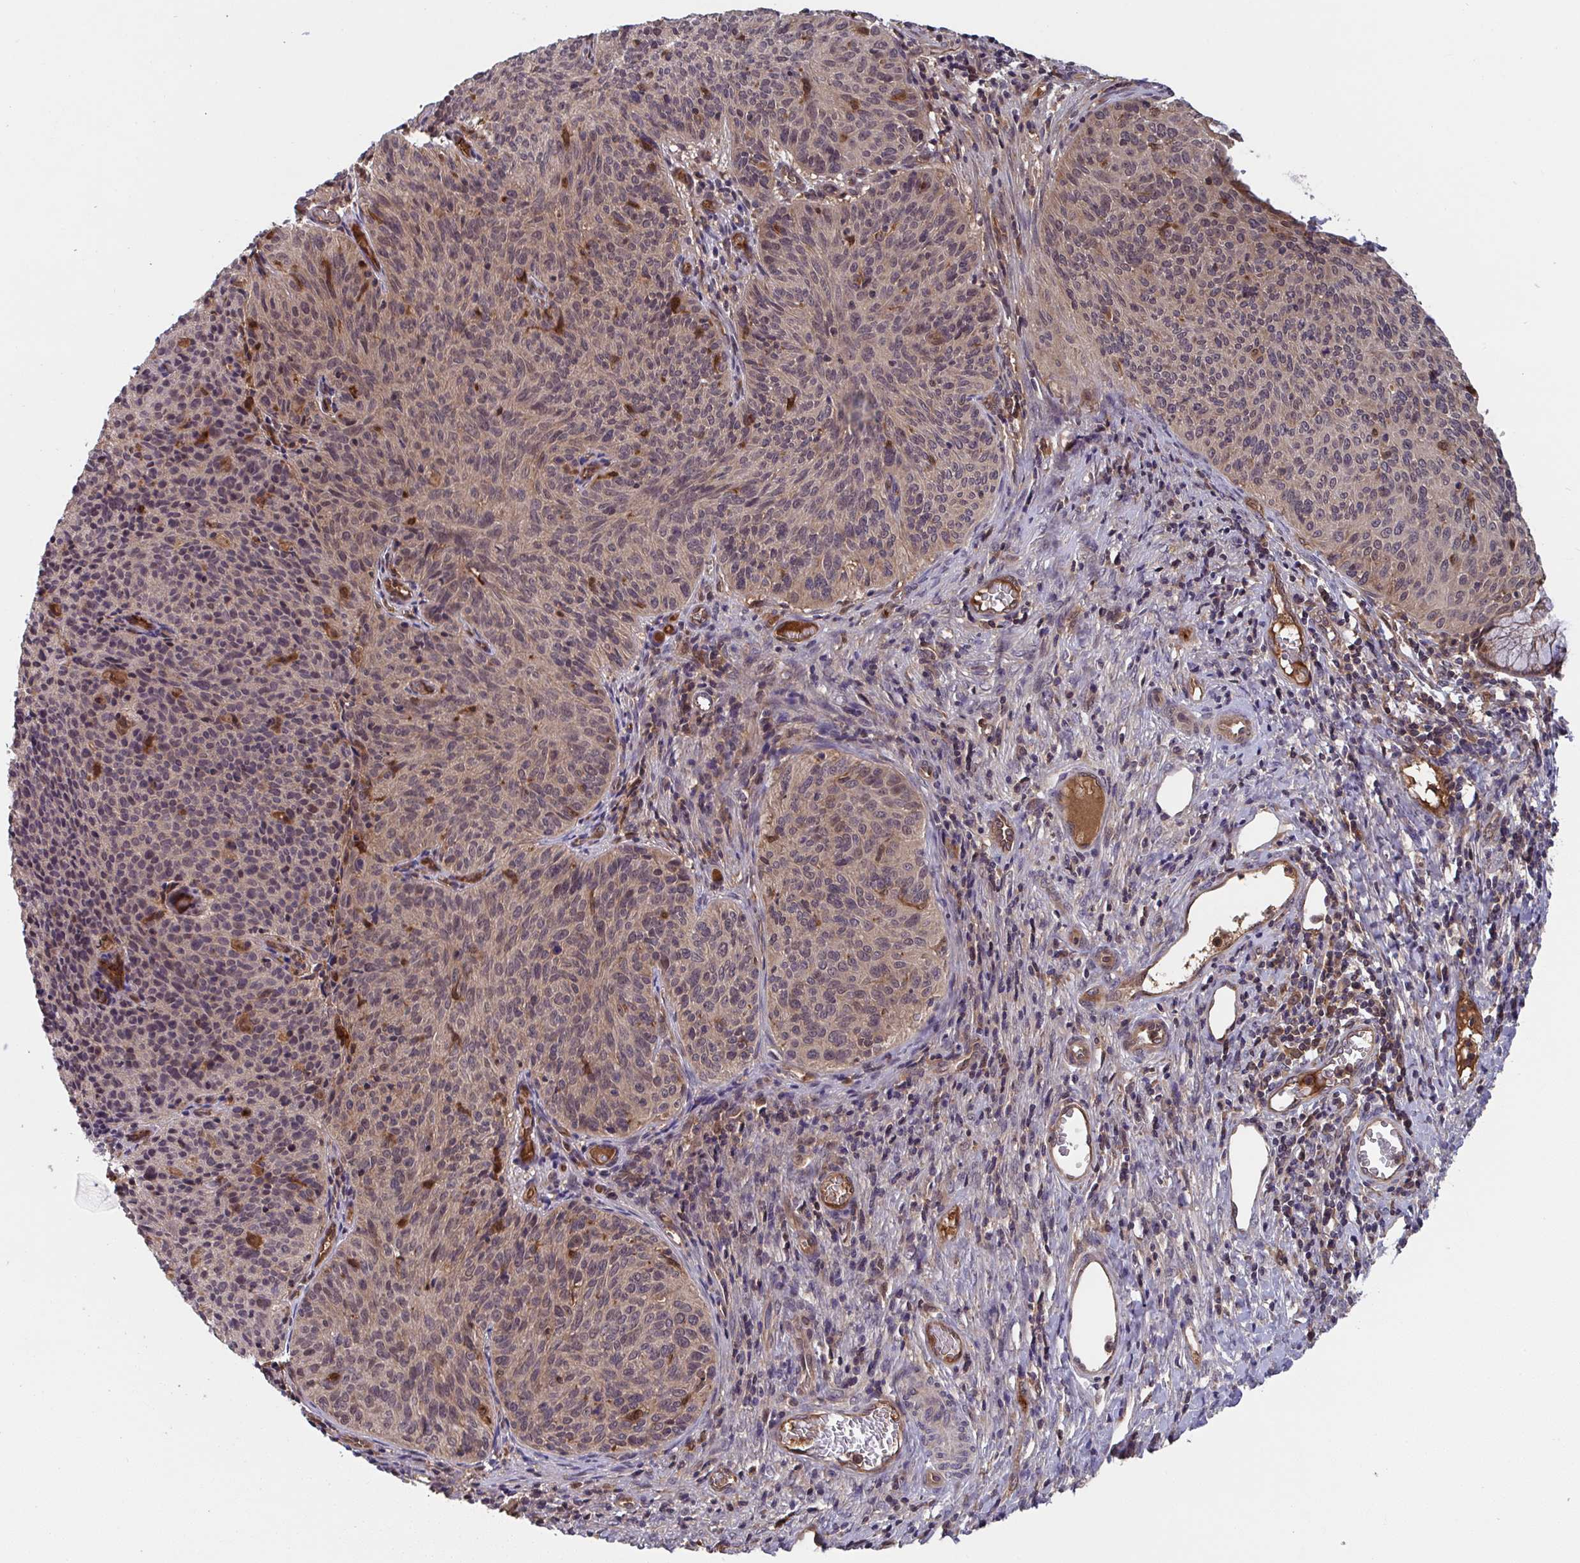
{"staining": {"intensity": "weak", "quantity": "25%-75%", "location": "cytoplasmic/membranous,nuclear"}, "tissue": "cervical cancer", "cell_type": "Tumor cells", "image_type": "cancer", "snomed": [{"axis": "morphology", "description": "Squamous cell carcinoma, NOS"}, {"axis": "topography", "description": "Cervix"}], "caption": "An immunohistochemistry image of tumor tissue is shown. Protein staining in brown labels weak cytoplasmic/membranous and nuclear positivity in cervical squamous cell carcinoma within tumor cells.", "gene": "TIGAR", "patient": {"sex": "female", "age": 49}}